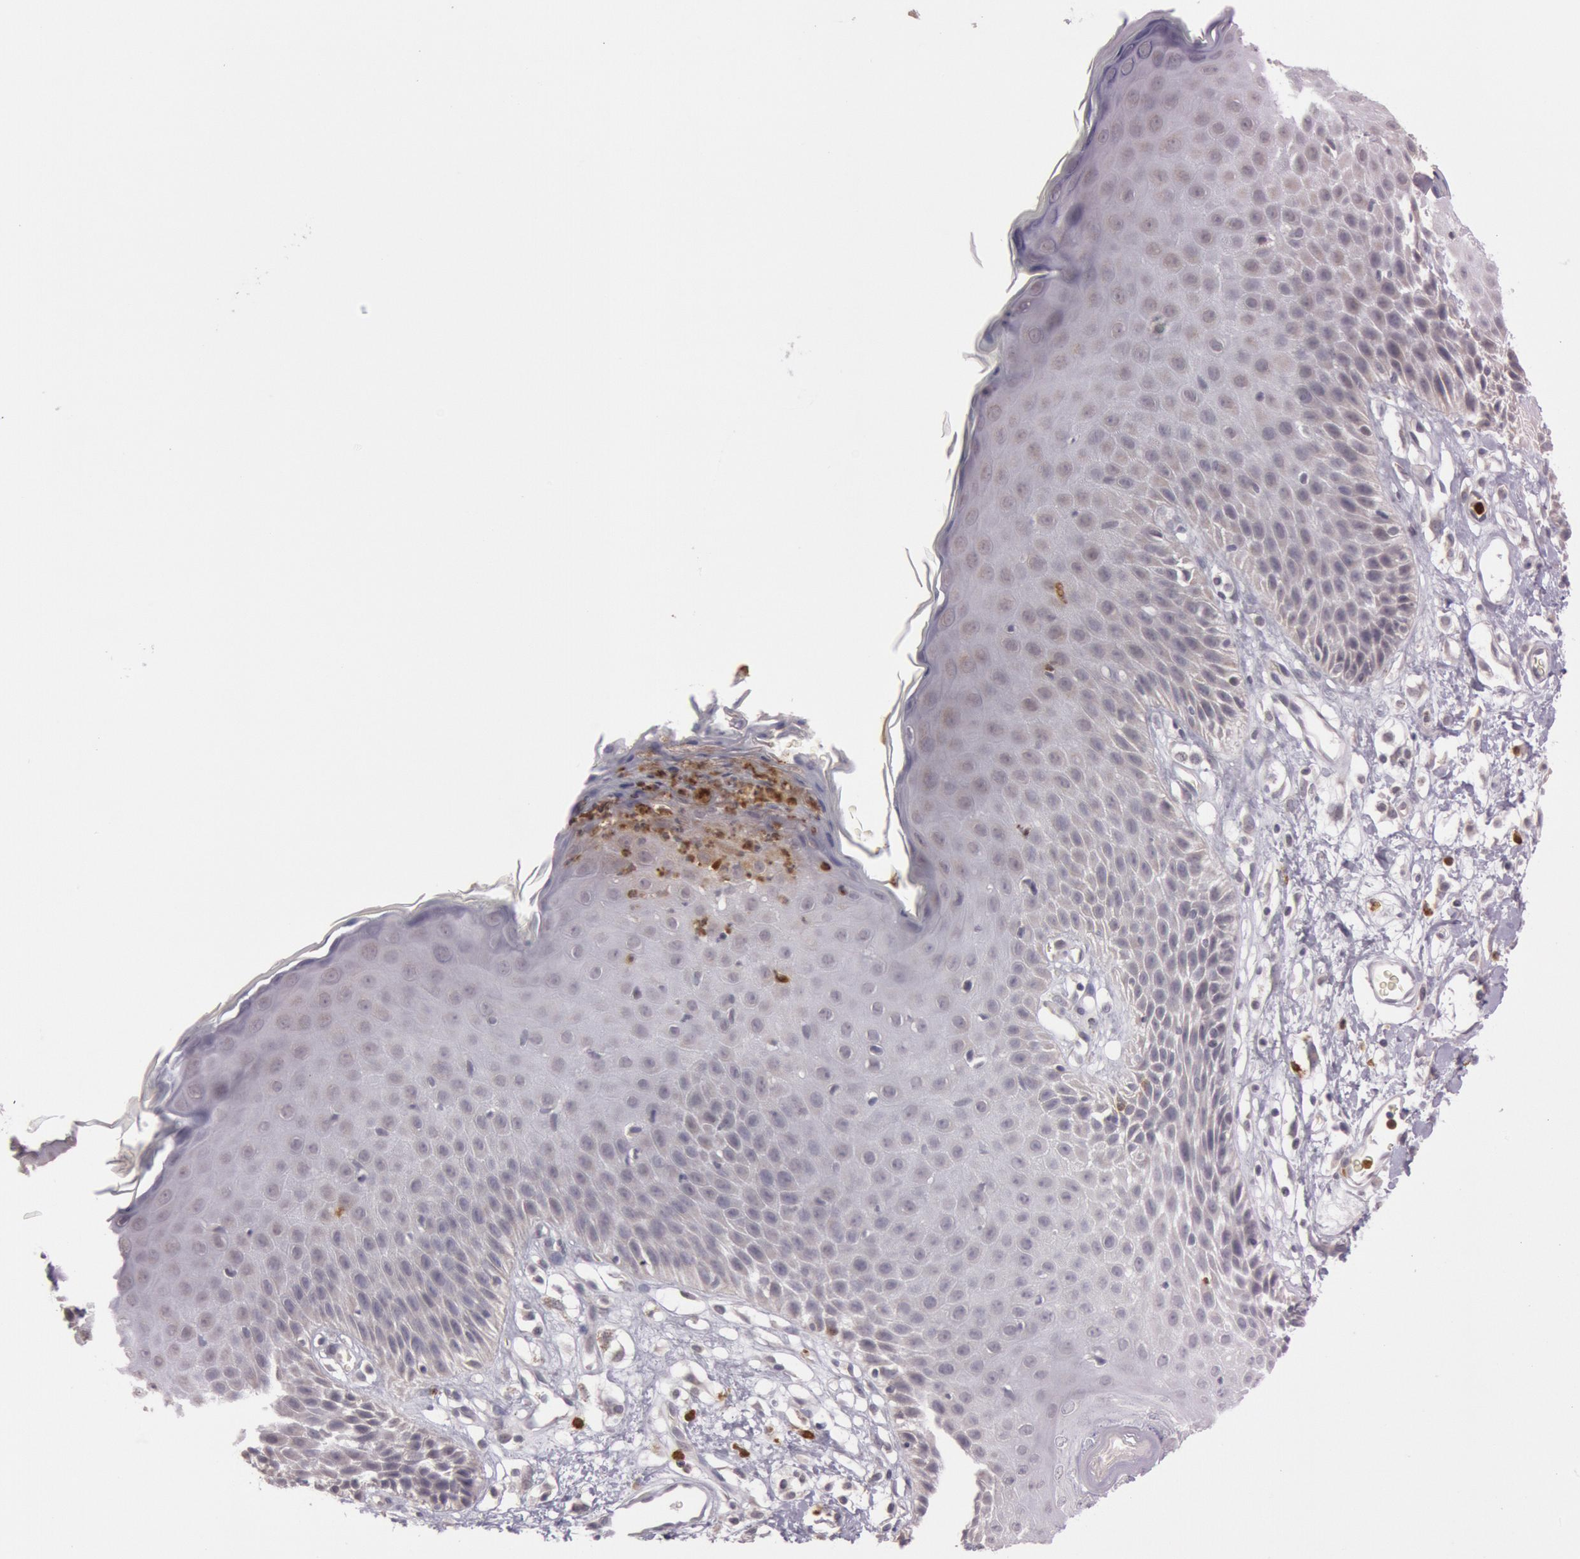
{"staining": {"intensity": "negative", "quantity": "none", "location": "none"}, "tissue": "skin", "cell_type": "Epidermal cells", "image_type": "normal", "snomed": [{"axis": "morphology", "description": "Normal tissue, NOS"}, {"axis": "topography", "description": "Vulva"}, {"axis": "topography", "description": "Peripheral nerve tissue"}], "caption": "A high-resolution photomicrograph shows immunohistochemistry (IHC) staining of normal skin, which displays no significant positivity in epidermal cells.", "gene": "KDM6A", "patient": {"sex": "female", "age": 68}}